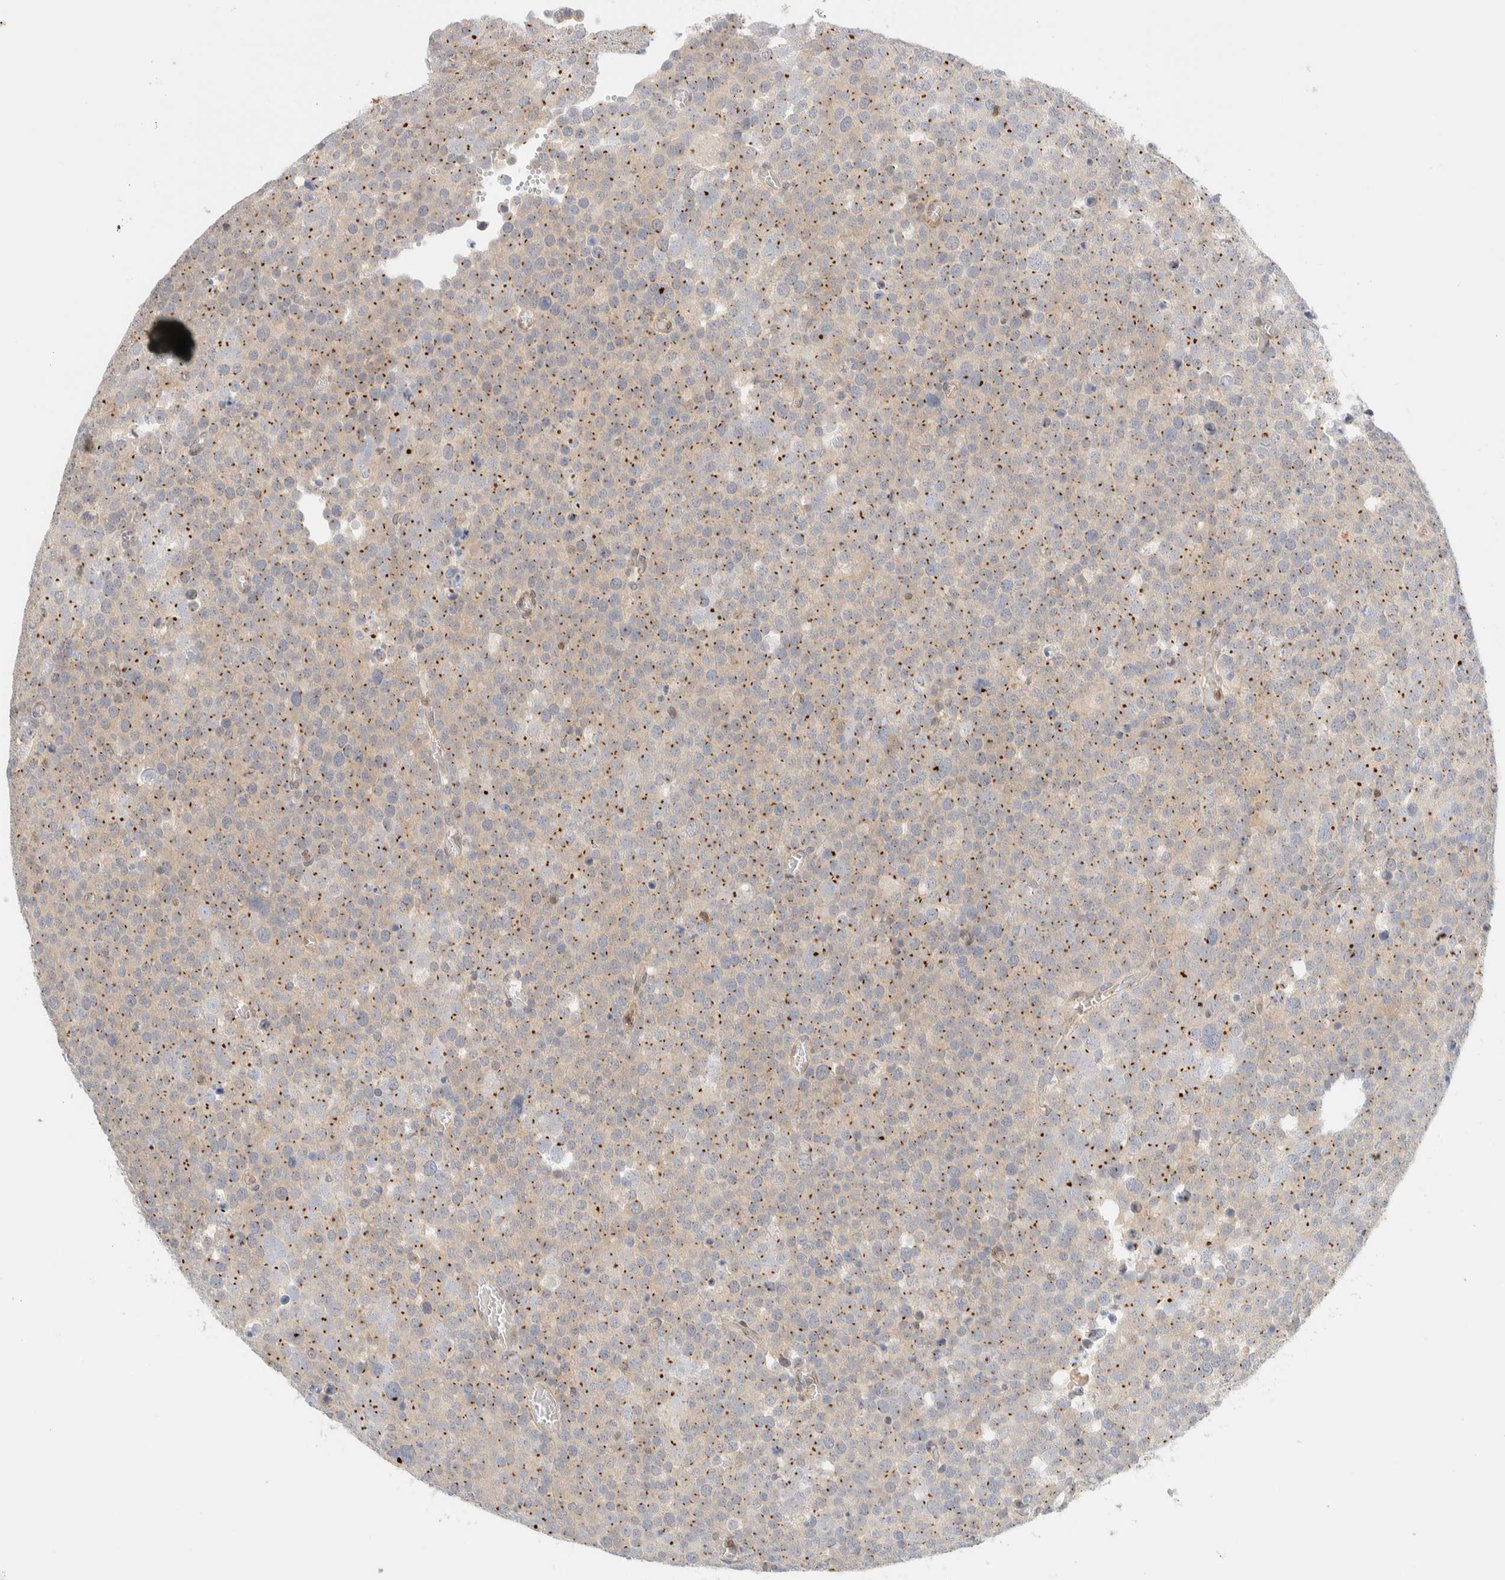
{"staining": {"intensity": "weak", "quantity": "<25%", "location": "cytoplasmic/membranous"}, "tissue": "testis cancer", "cell_type": "Tumor cells", "image_type": "cancer", "snomed": [{"axis": "morphology", "description": "Seminoma, NOS"}, {"axis": "topography", "description": "Testis"}], "caption": "Immunohistochemistry histopathology image of neoplastic tissue: seminoma (testis) stained with DAB (3,3'-diaminobenzidine) demonstrates no significant protein expression in tumor cells.", "gene": "PCYT2", "patient": {"sex": "male", "age": 71}}